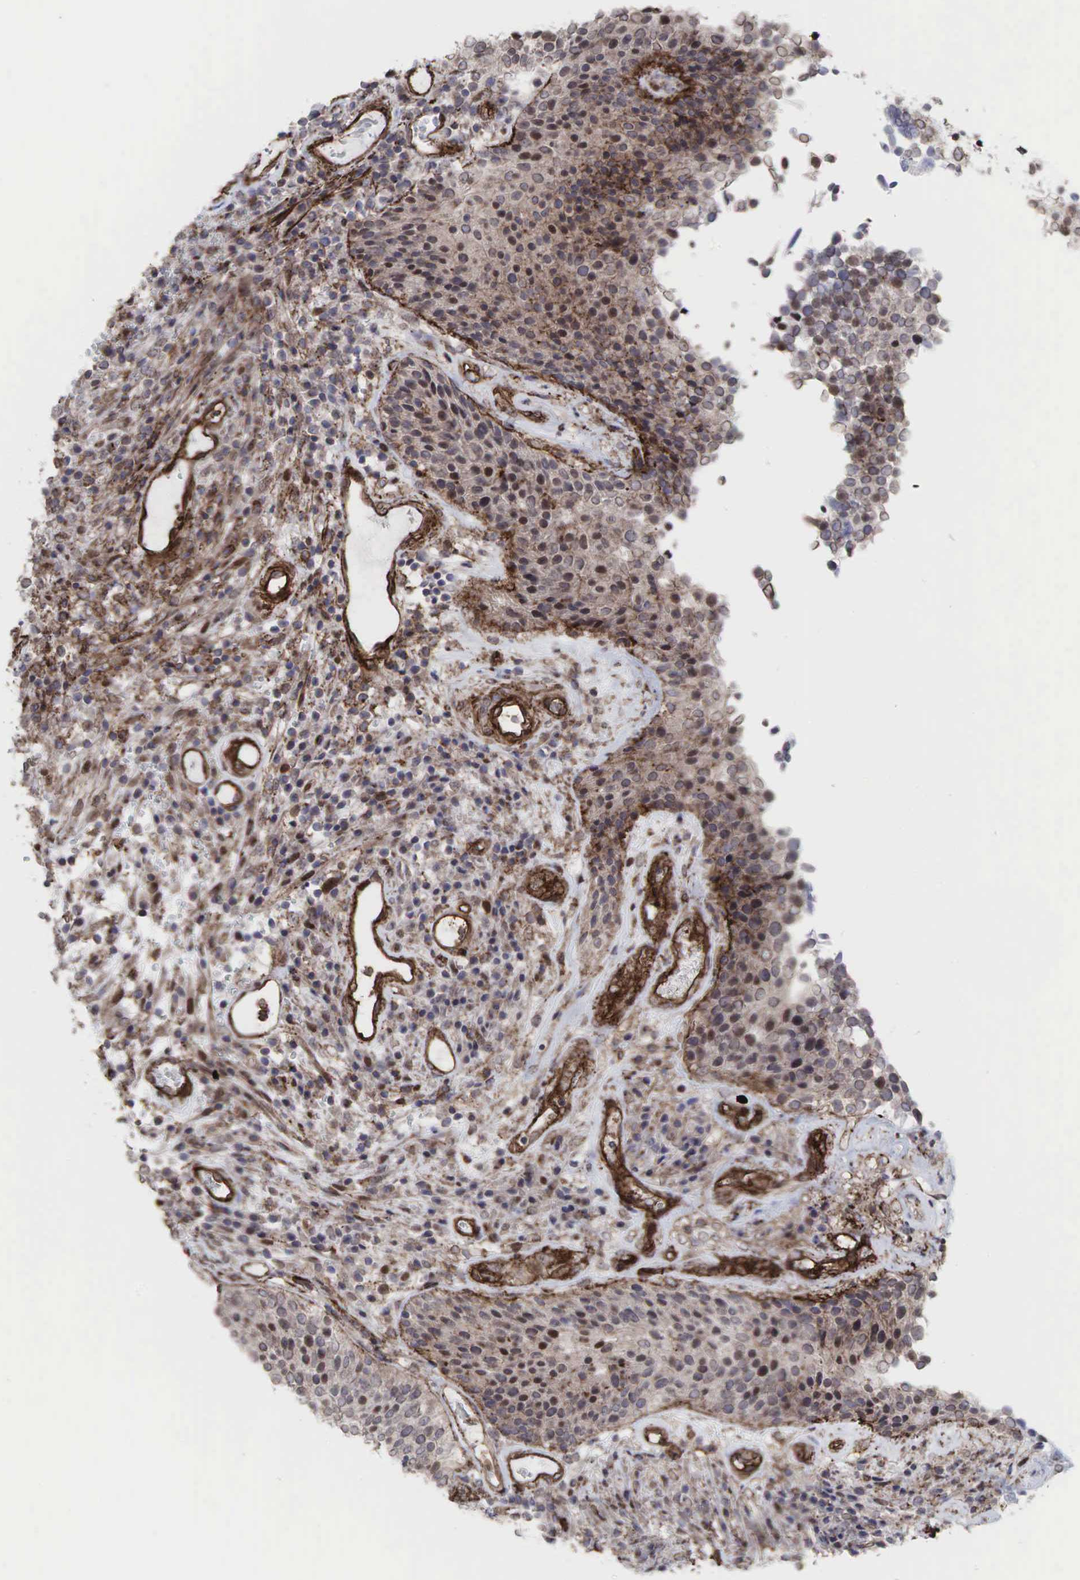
{"staining": {"intensity": "weak", "quantity": "25%-75%", "location": "cytoplasmic/membranous,nuclear"}, "tissue": "urothelial cancer", "cell_type": "Tumor cells", "image_type": "cancer", "snomed": [{"axis": "morphology", "description": "Urothelial carcinoma, Low grade"}, {"axis": "topography", "description": "Urinary bladder"}], "caption": "High-magnification brightfield microscopy of urothelial cancer stained with DAB (3,3'-diaminobenzidine) (brown) and counterstained with hematoxylin (blue). tumor cells exhibit weak cytoplasmic/membranous and nuclear staining is present in approximately25%-75% of cells.", "gene": "GPRASP1", "patient": {"sex": "male", "age": 85}}